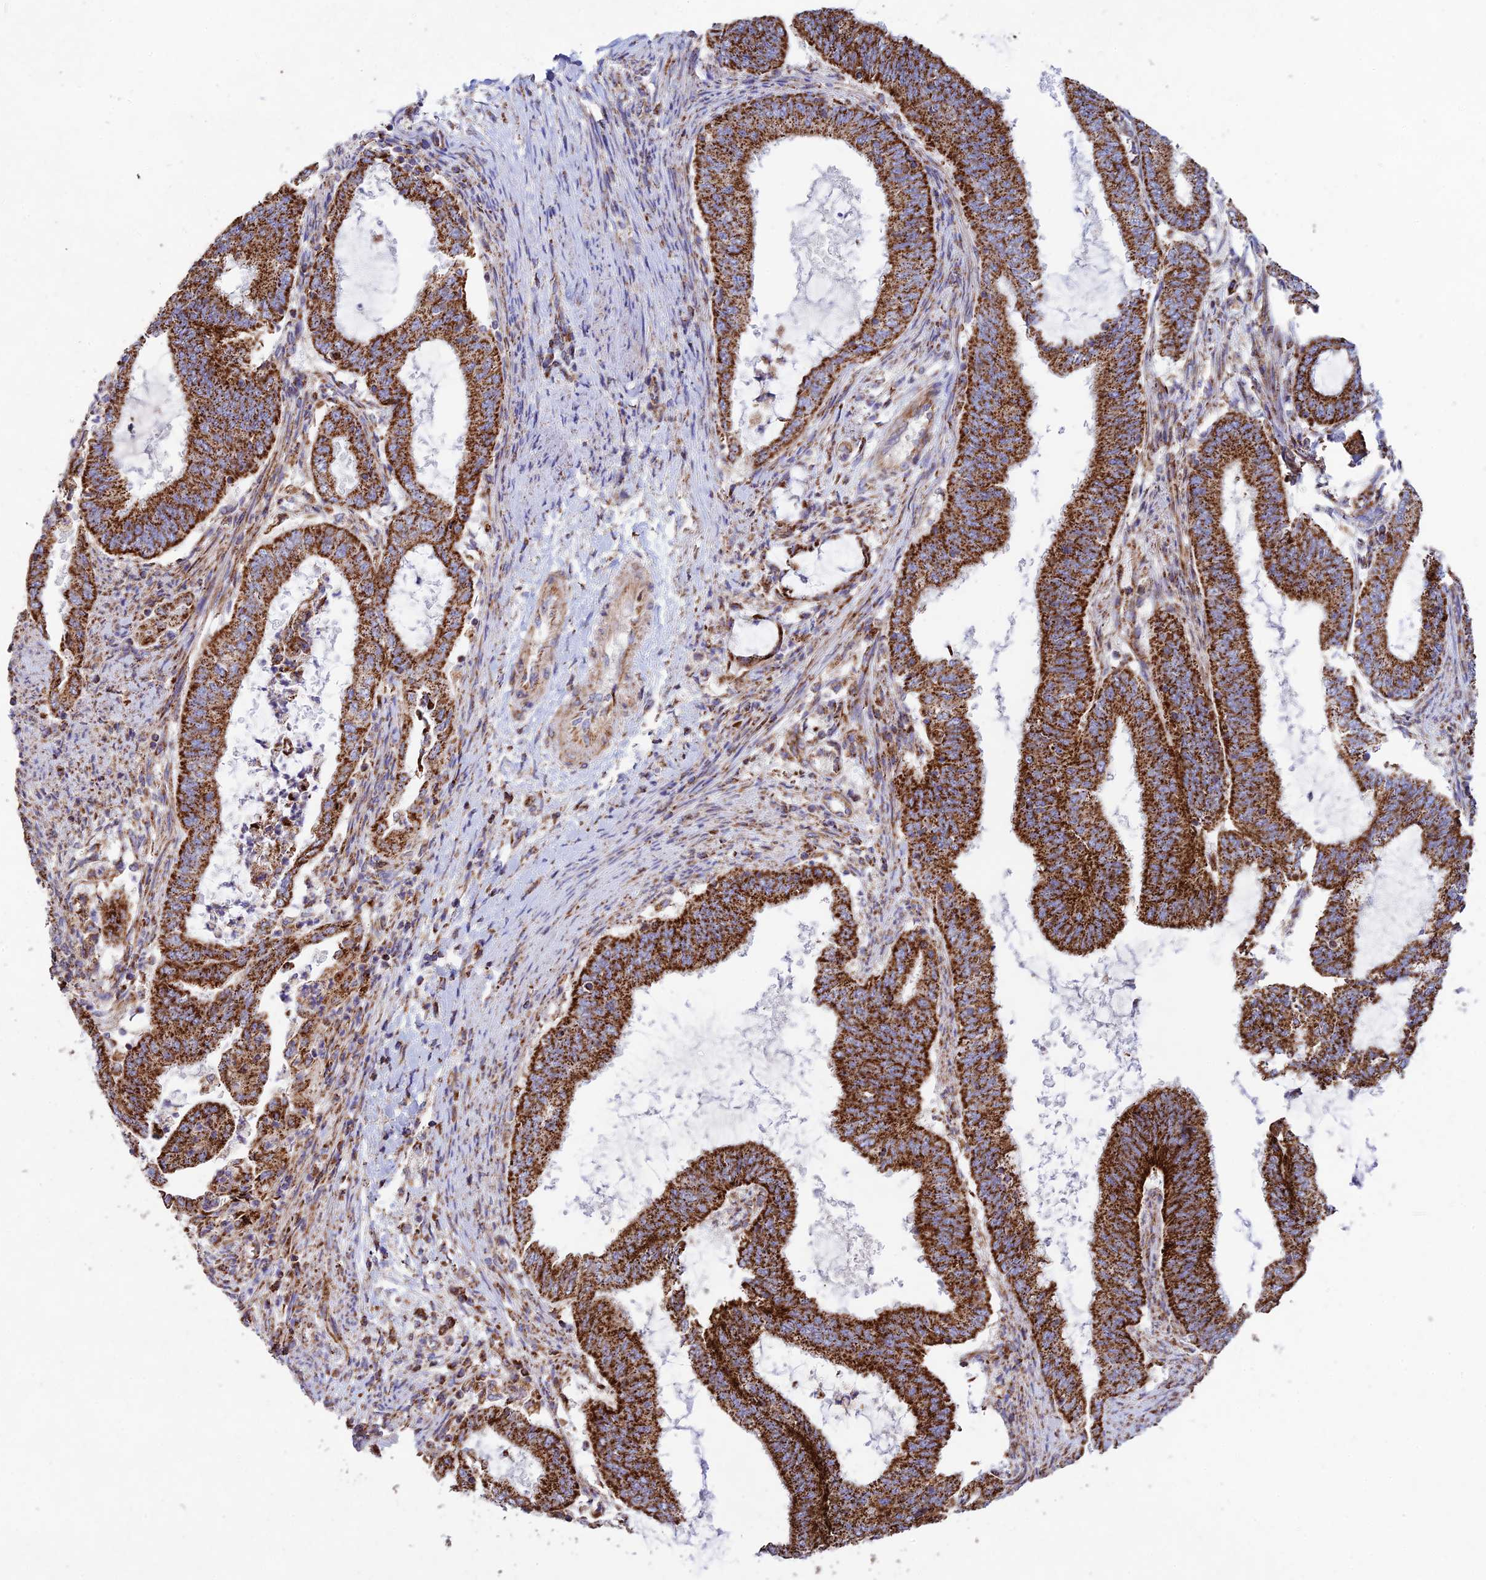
{"staining": {"intensity": "strong", "quantity": ">75%", "location": "cytoplasmic/membranous"}, "tissue": "endometrial cancer", "cell_type": "Tumor cells", "image_type": "cancer", "snomed": [{"axis": "morphology", "description": "Adenocarcinoma, NOS"}, {"axis": "topography", "description": "Endometrium"}], "caption": "Adenocarcinoma (endometrial) tissue shows strong cytoplasmic/membranous positivity in about >75% of tumor cells", "gene": "KHDC3L", "patient": {"sex": "female", "age": 51}}